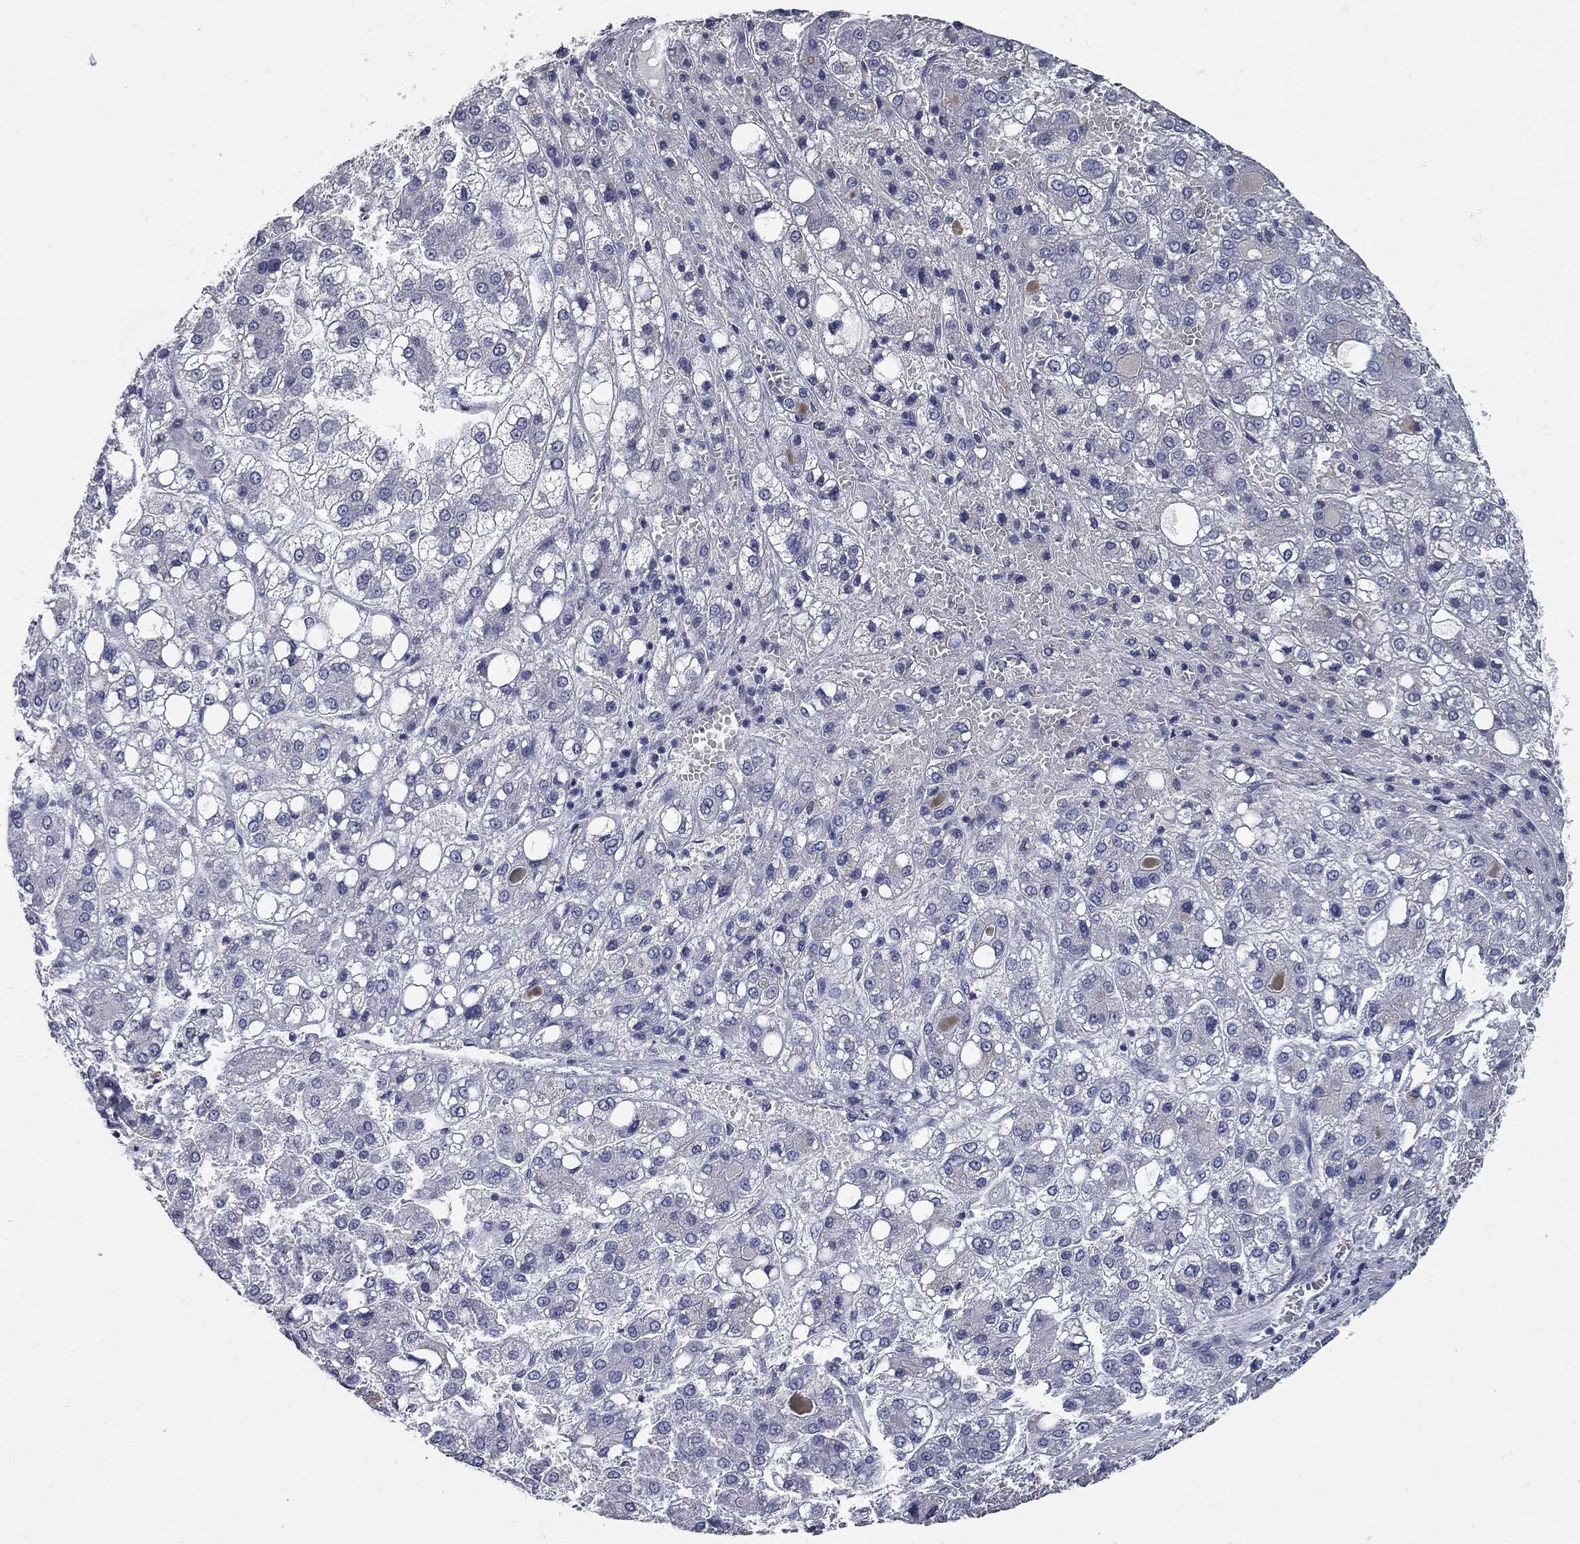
{"staining": {"intensity": "negative", "quantity": "none", "location": "none"}, "tissue": "liver cancer", "cell_type": "Tumor cells", "image_type": "cancer", "snomed": [{"axis": "morphology", "description": "Carcinoma, Hepatocellular, NOS"}, {"axis": "topography", "description": "Liver"}], "caption": "Tumor cells show no significant protein expression in liver cancer. (DAB (3,3'-diaminobenzidine) immunohistochemistry, high magnification).", "gene": "SYT12", "patient": {"sex": "male", "age": 73}}